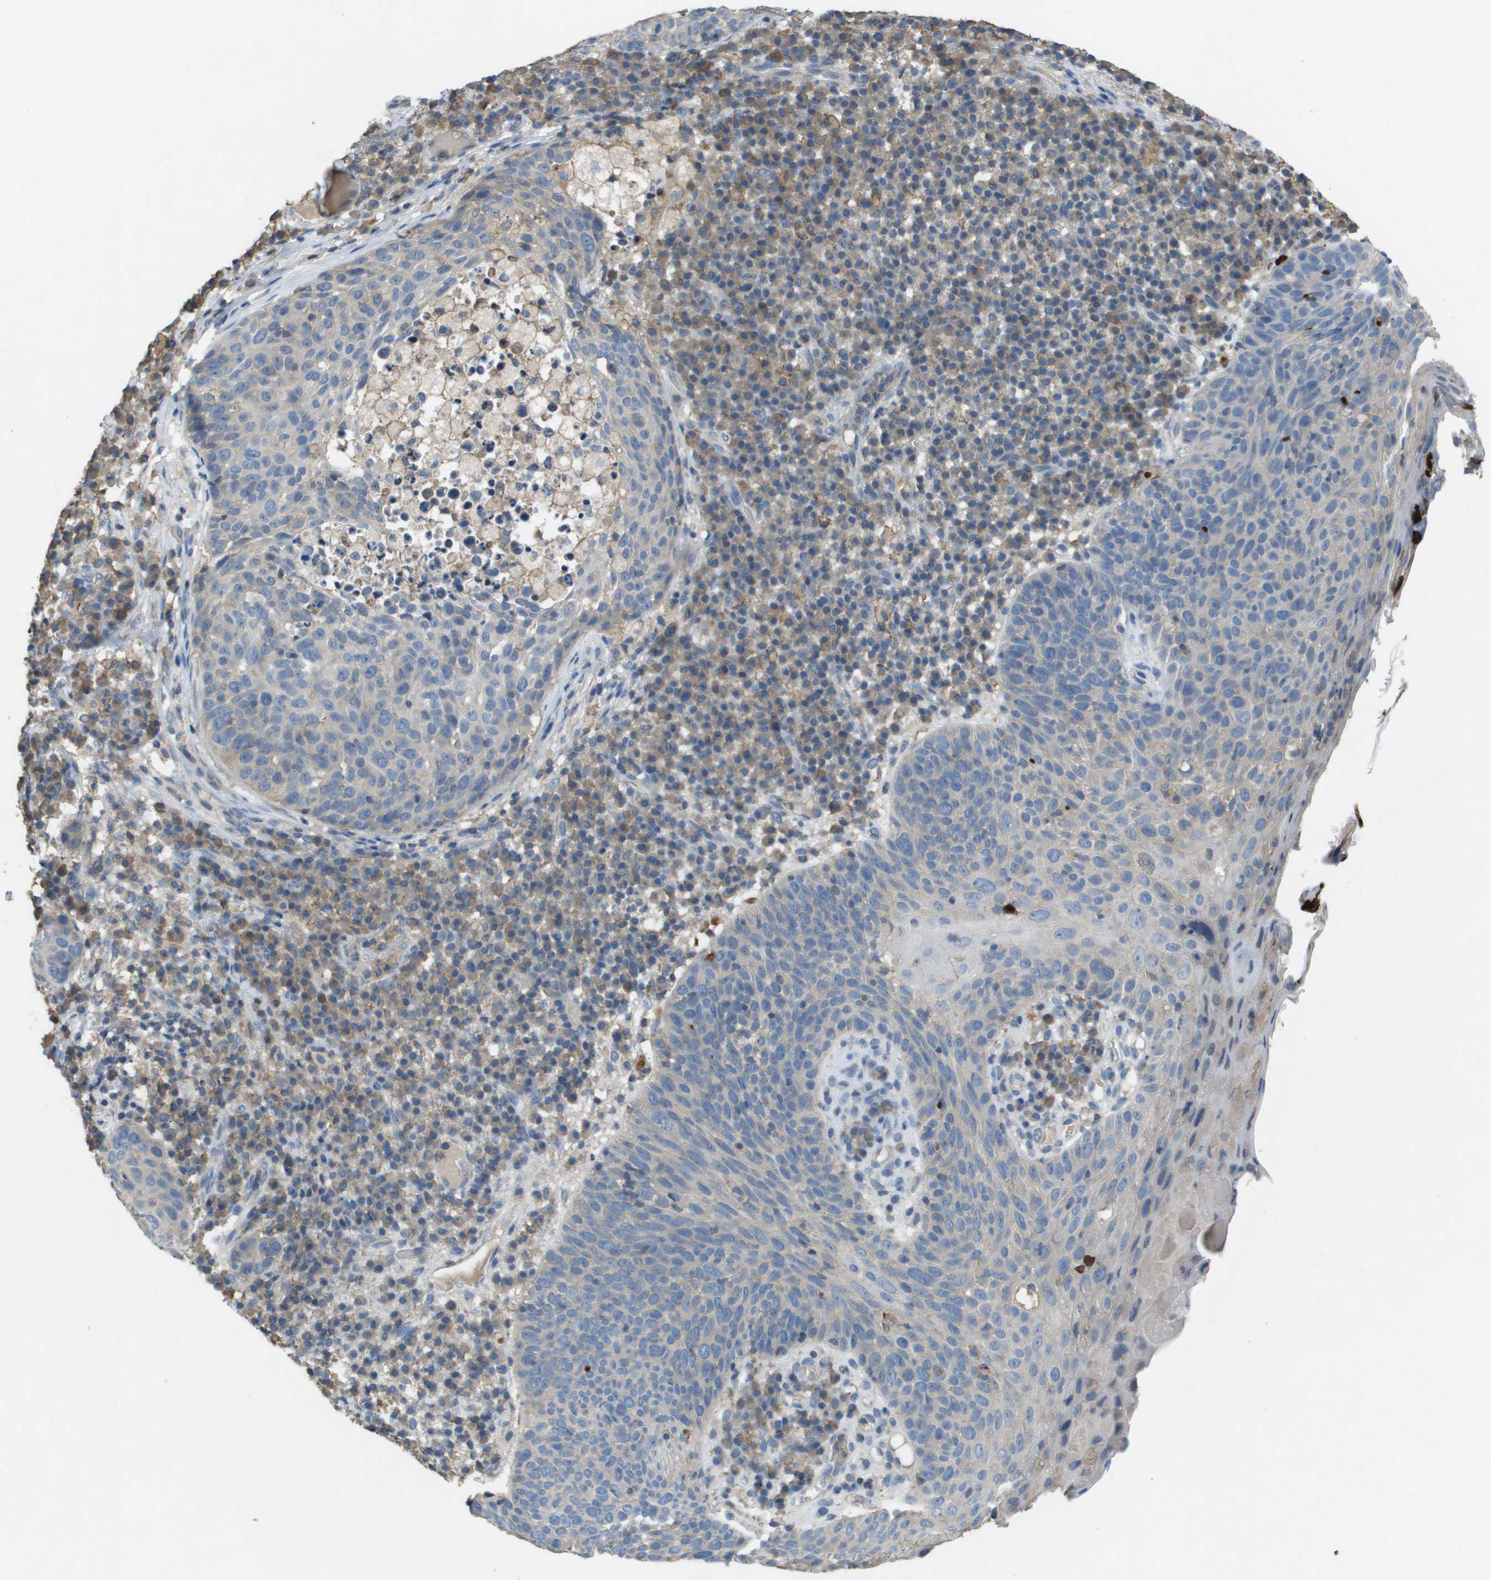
{"staining": {"intensity": "negative", "quantity": "none", "location": "none"}, "tissue": "skin cancer", "cell_type": "Tumor cells", "image_type": "cancer", "snomed": [{"axis": "morphology", "description": "Squamous cell carcinoma in situ, NOS"}, {"axis": "morphology", "description": "Squamous cell carcinoma, NOS"}, {"axis": "topography", "description": "Skin"}], "caption": "The image demonstrates no significant staining in tumor cells of skin squamous cell carcinoma. (DAB immunohistochemistry visualized using brightfield microscopy, high magnification).", "gene": "CLCA4", "patient": {"sex": "male", "age": 93}}